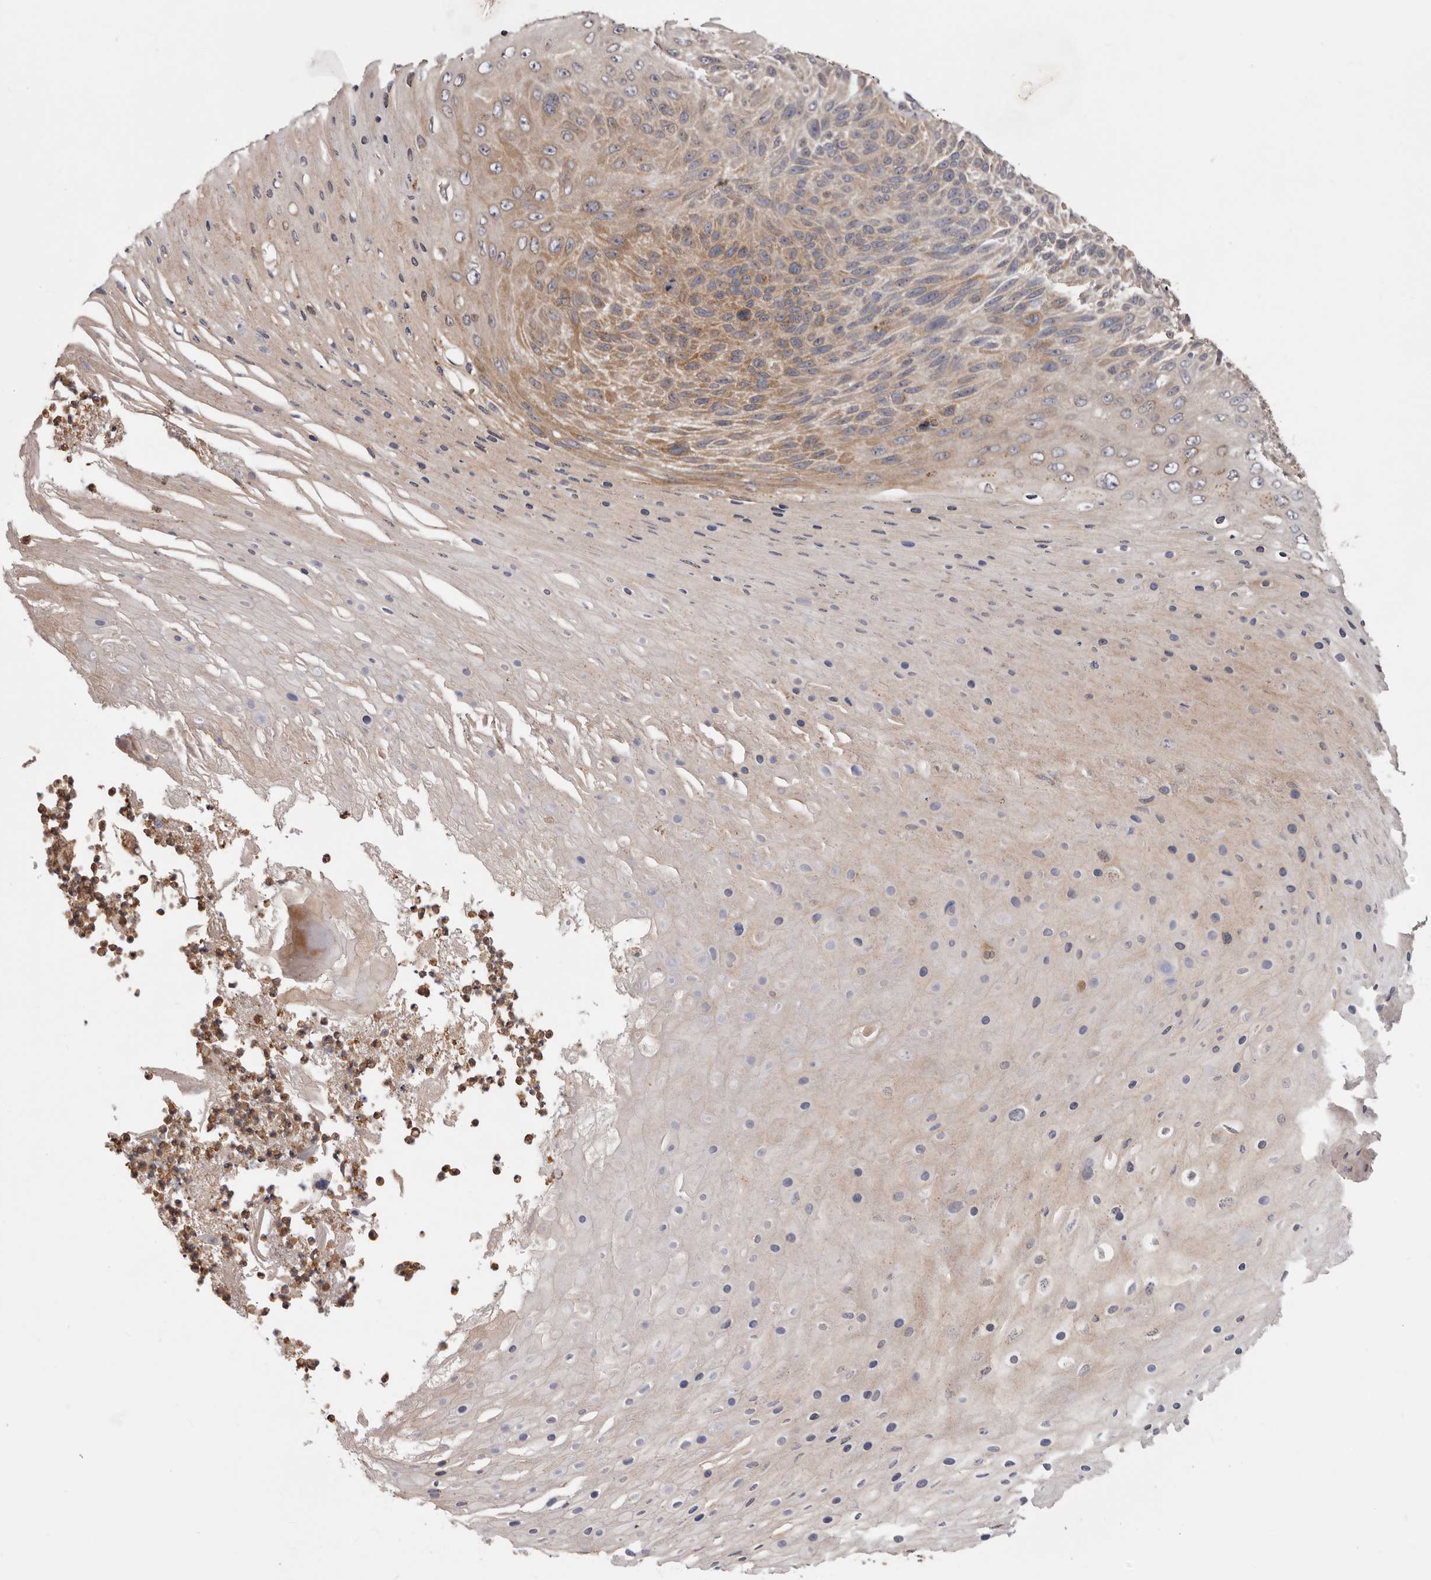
{"staining": {"intensity": "moderate", "quantity": "25%-75%", "location": "cytoplasmic/membranous"}, "tissue": "skin cancer", "cell_type": "Tumor cells", "image_type": "cancer", "snomed": [{"axis": "morphology", "description": "Squamous cell carcinoma, NOS"}, {"axis": "topography", "description": "Skin"}], "caption": "About 25%-75% of tumor cells in human squamous cell carcinoma (skin) demonstrate moderate cytoplasmic/membranous protein staining as visualized by brown immunohistochemical staining.", "gene": "TMUB1", "patient": {"sex": "female", "age": 88}}